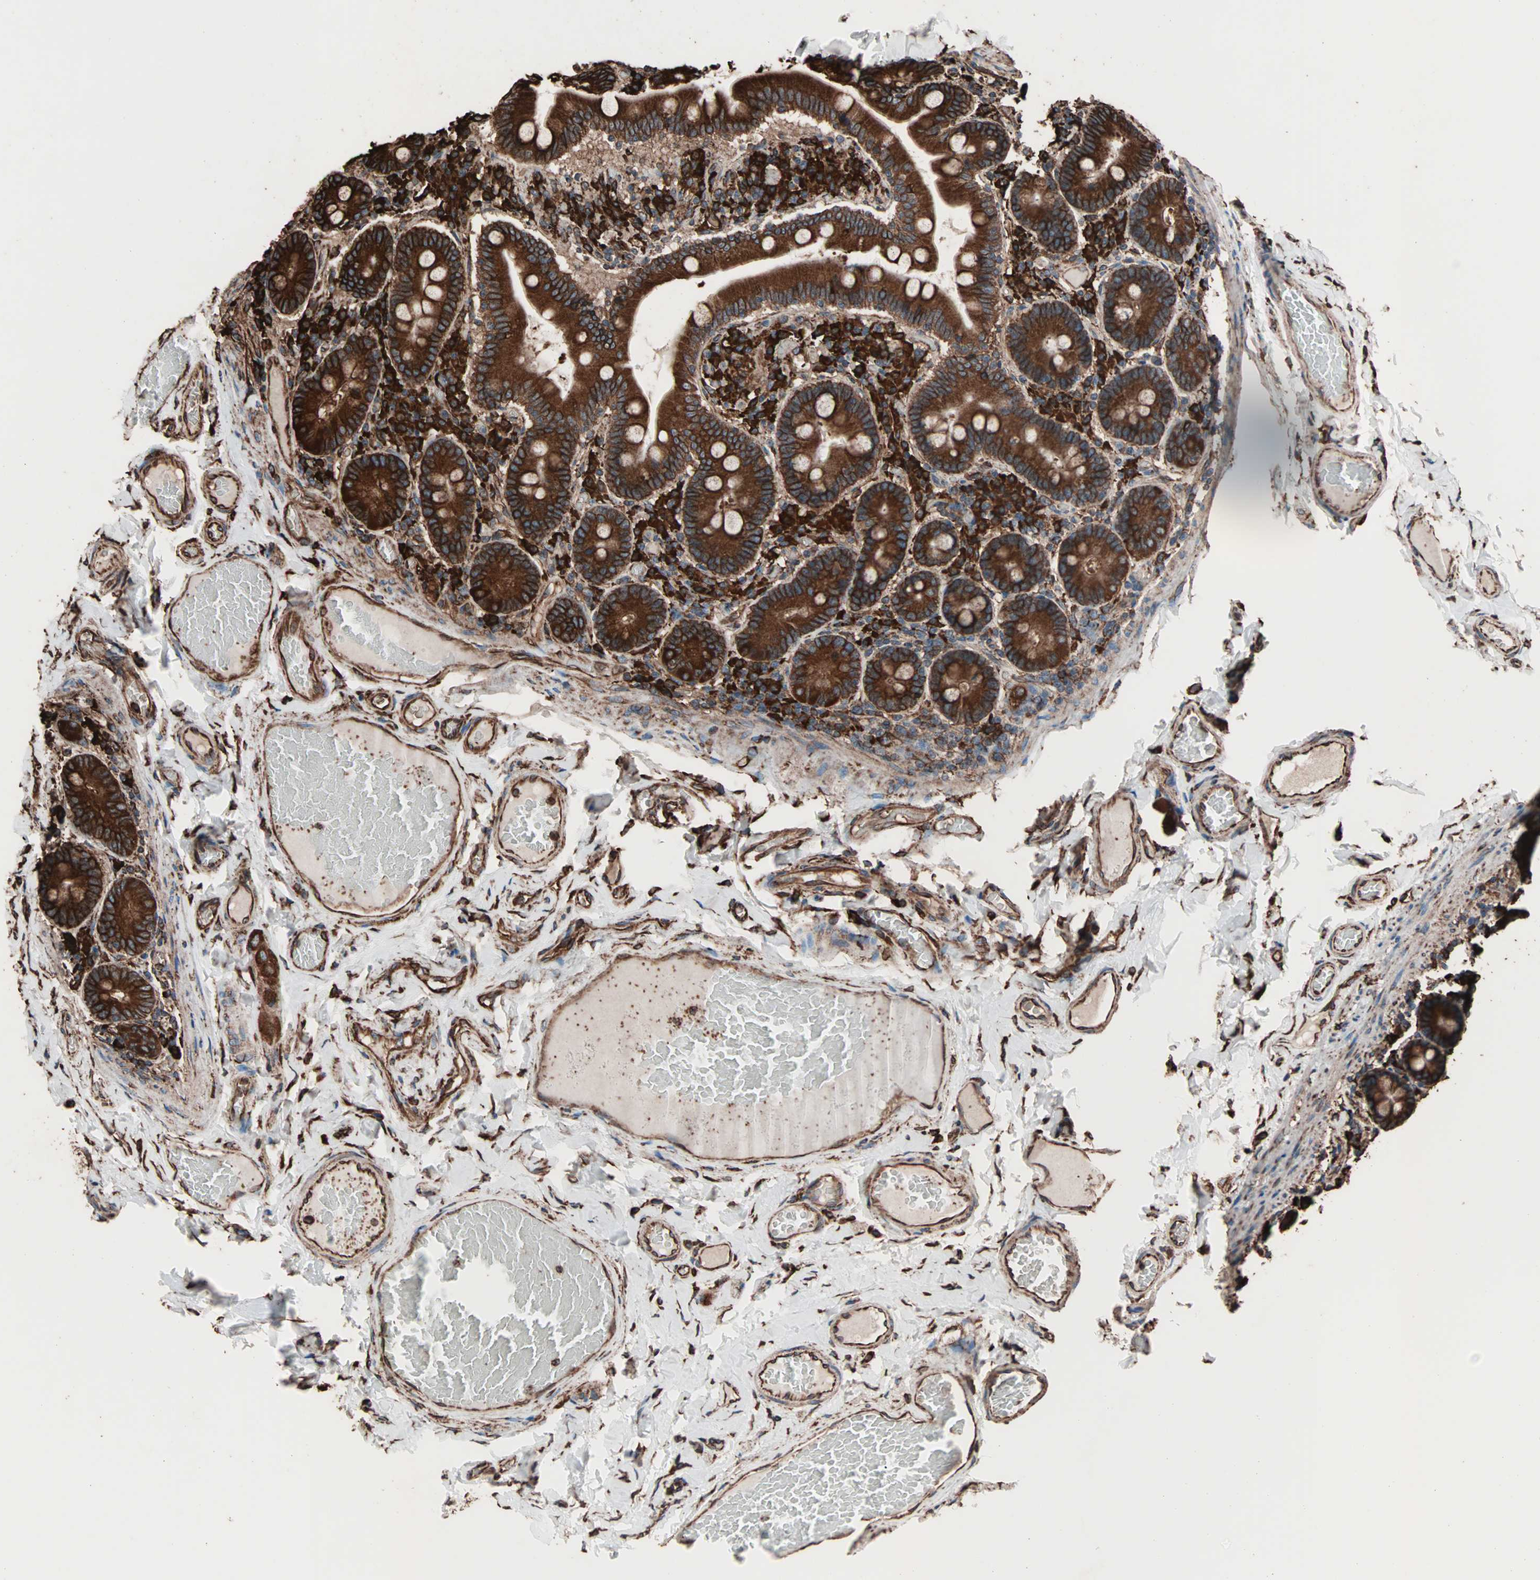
{"staining": {"intensity": "strong", "quantity": ">75%", "location": "cytoplasmic/membranous"}, "tissue": "duodenum", "cell_type": "Glandular cells", "image_type": "normal", "snomed": [{"axis": "morphology", "description": "Normal tissue, NOS"}, {"axis": "topography", "description": "Duodenum"}], "caption": "The photomicrograph reveals a brown stain indicating the presence of a protein in the cytoplasmic/membranous of glandular cells in duodenum. (DAB (3,3'-diaminobenzidine) IHC, brown staining for protein, blue staining for nuclei).", "gene": "HSP90B1", "patient": {"sex": "male", "age": 66}}